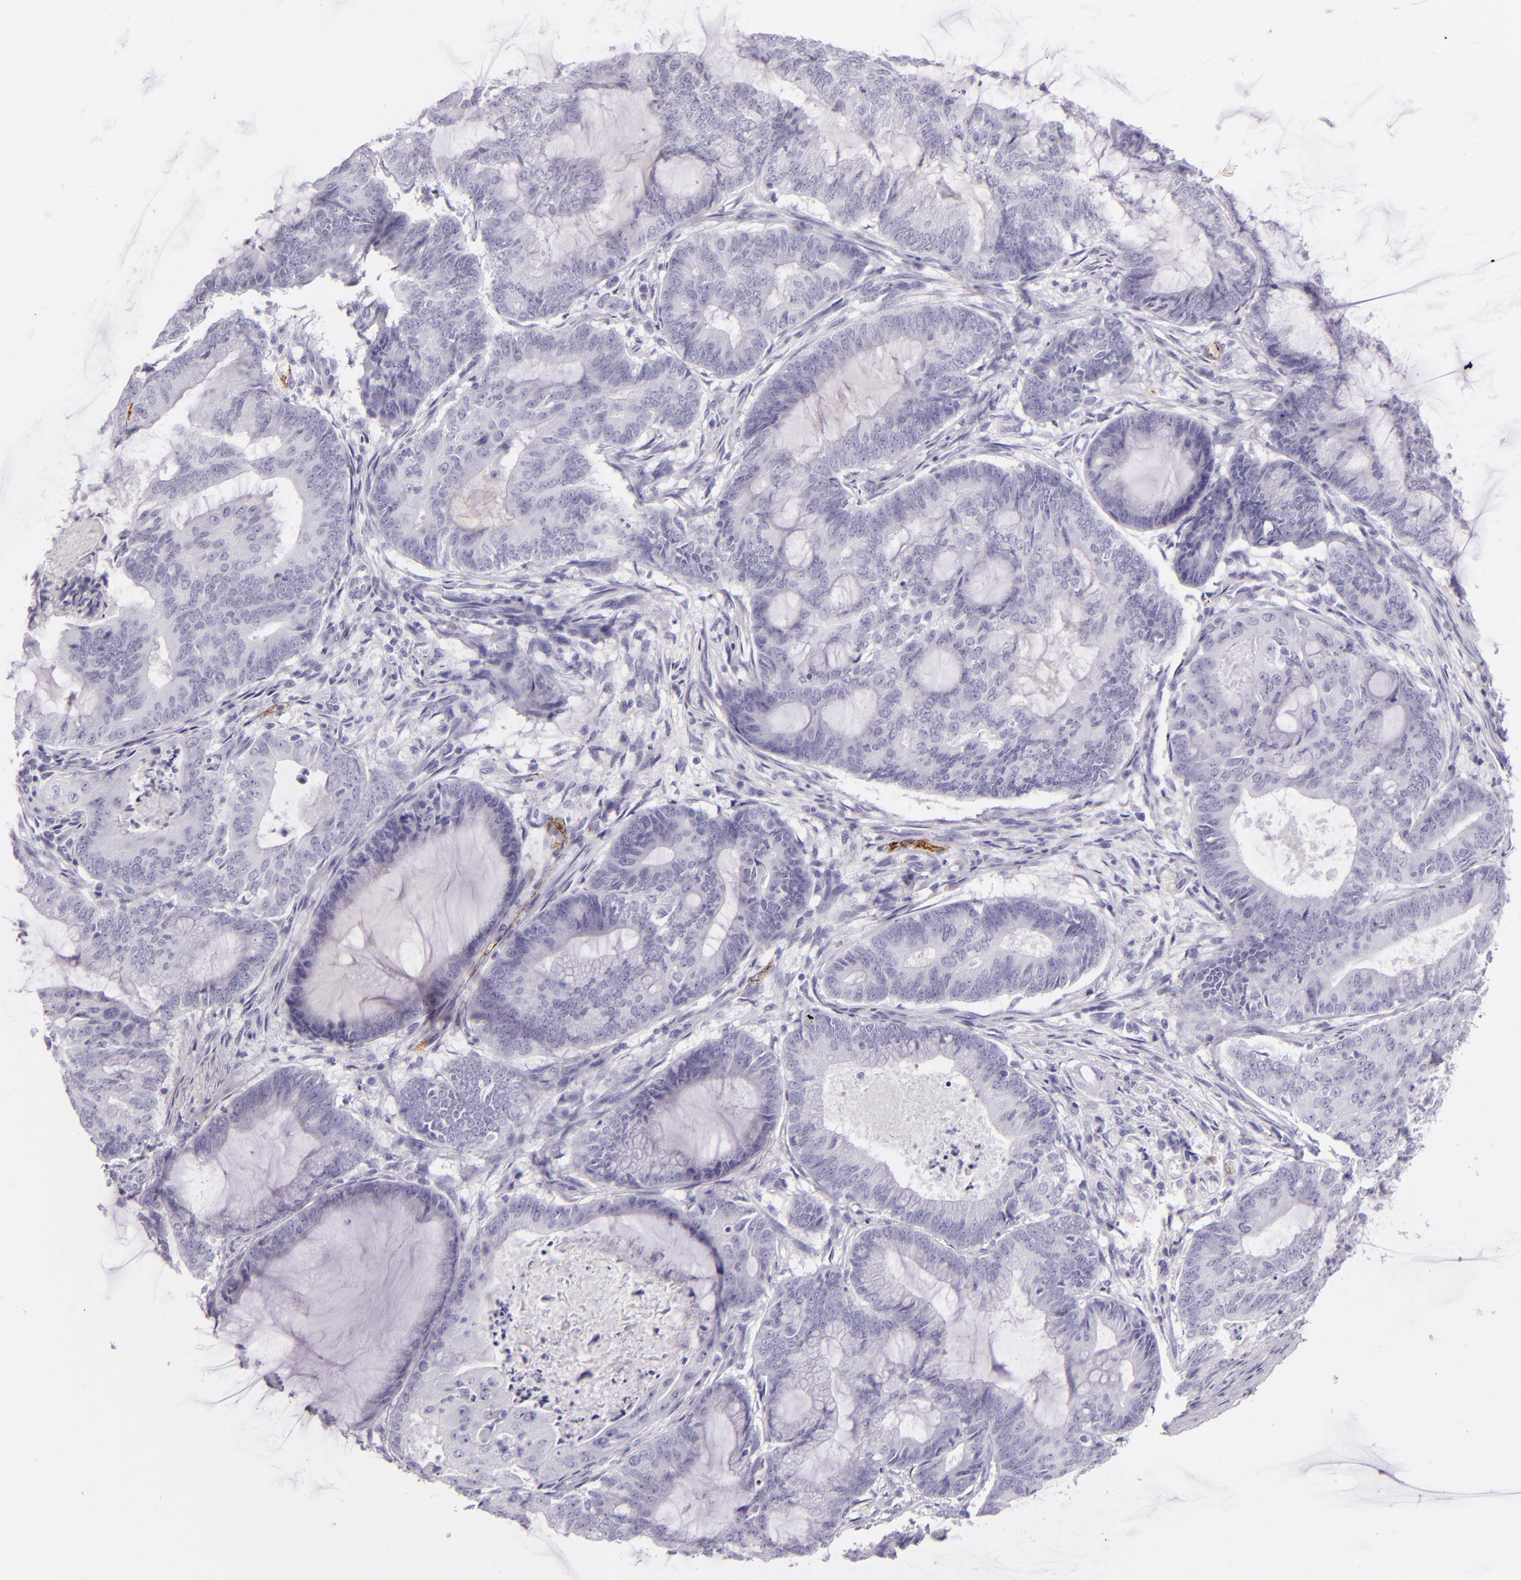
{"staining": {"intensity": "negative", "quantity": "none", "location": "none"}, "tissue": "endometrial cancer", "cell_type": "Tumor cells", "image_type": "cancer", "snomed": [{"axis": "morphology", "description": "Adenocarcinoma, NOS"}, {"axis": "topography", "description": "Endometrium"}], "caption": "A histopathology image of human adenocarcinoma (endometrial) is negative for staining in tumor cells. (DAB immunohistochemistry (IHC), high magnification).", "gene": "SELP", "patient": {"sex": "female", "age": 63}}